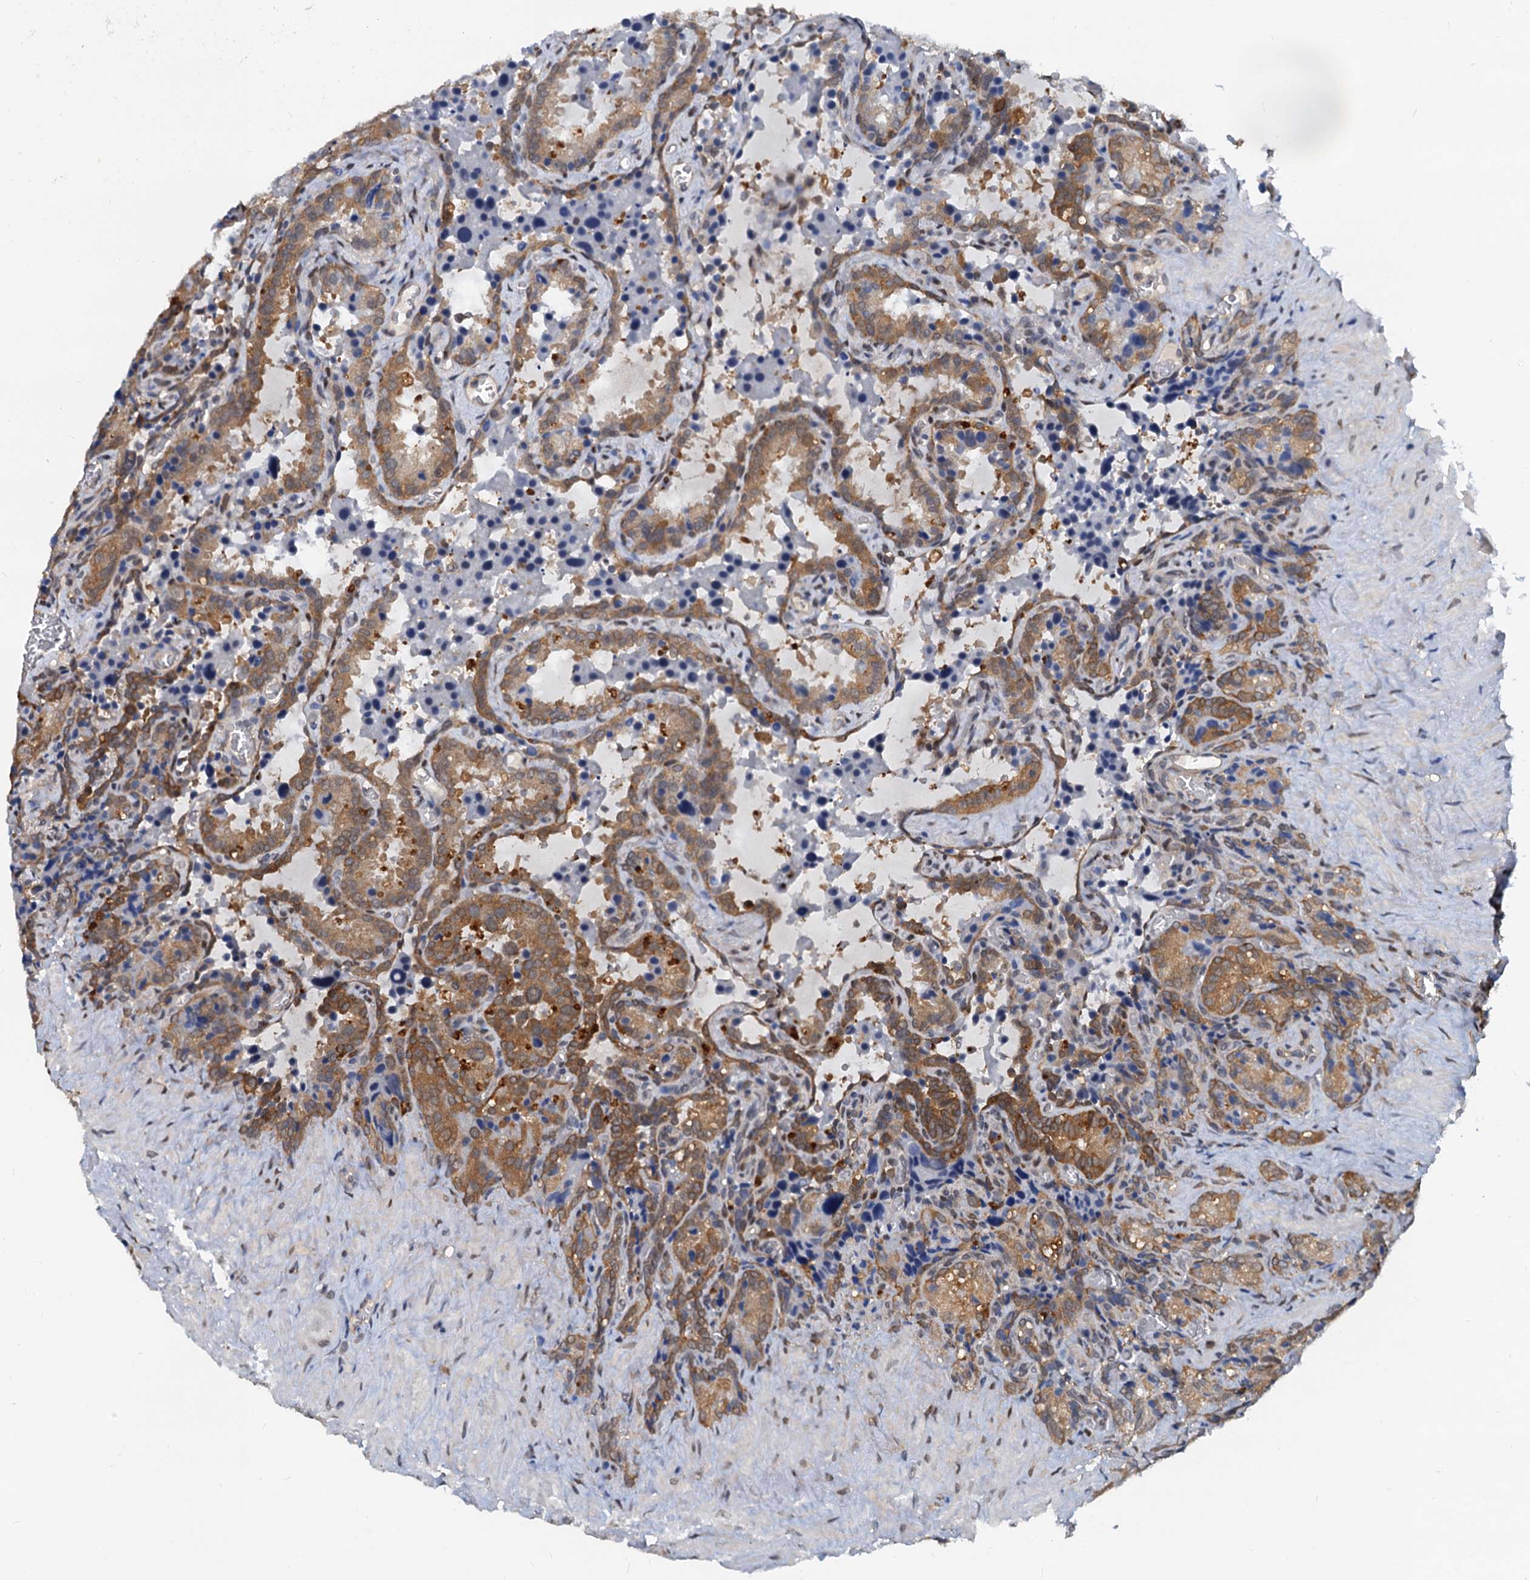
{"staining": {"intensity": "moderate", "quantity": ">75%", "location": "cytoplasmic/membranous"}, "tissue": "seminal vesicle", "cell_type": "Glandular cells", "image_type": "normal", "snomed": [{"axis": "morphology", "description": "Normal tissue, NOS"}, {"axis": "topography", "description": "Seminal veicle"}], "caption": "This image reveals IHC staining of unremarkable seminal vesicle, with medium moderate cytoplasmic/membranous expression in approximately >75% of glandular cells.", "gene": "PTGES3", "patient": {"sex": "male", "age": 62}}